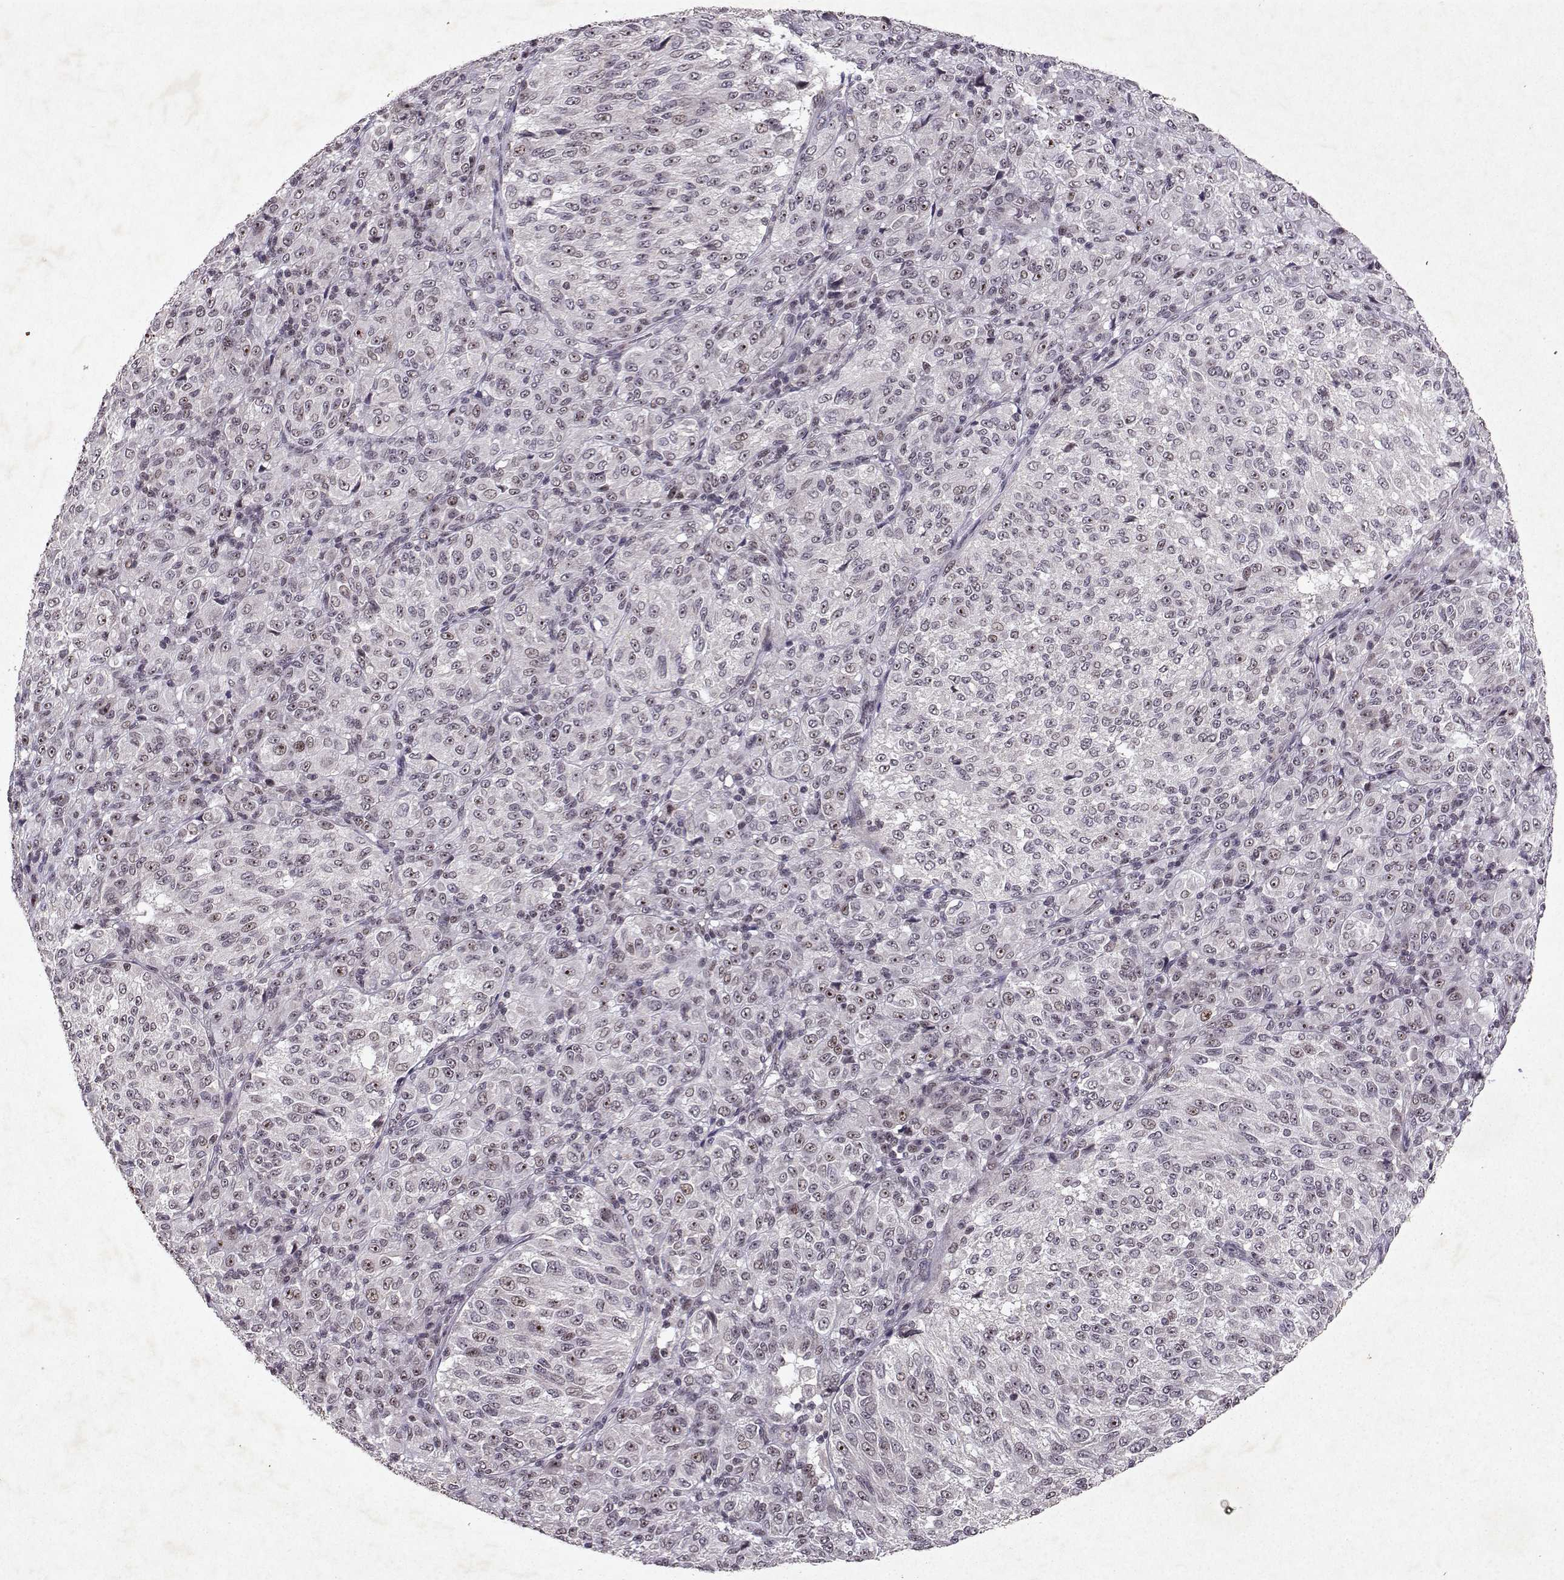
{"staining": {"intensity": "moderate", "quantity": "<25%", "location": "nuclear"}, "tissue": "melanoma", "cell_type": "Tumor cells", "image_type": "cancer", "snomed": [{"axis": "morphology", "description": "Malignant melanoma, Metastatic site"}, {"axis": "topography", "description": "Brain"}], "caption": "A histopathology image of human malignant melanoma (metastatic site) stained for a protein displays moderate nuclear brown staining in tumor cells.", "gene": "DDX56", "patient": {"sex": "female", "age": 56}}